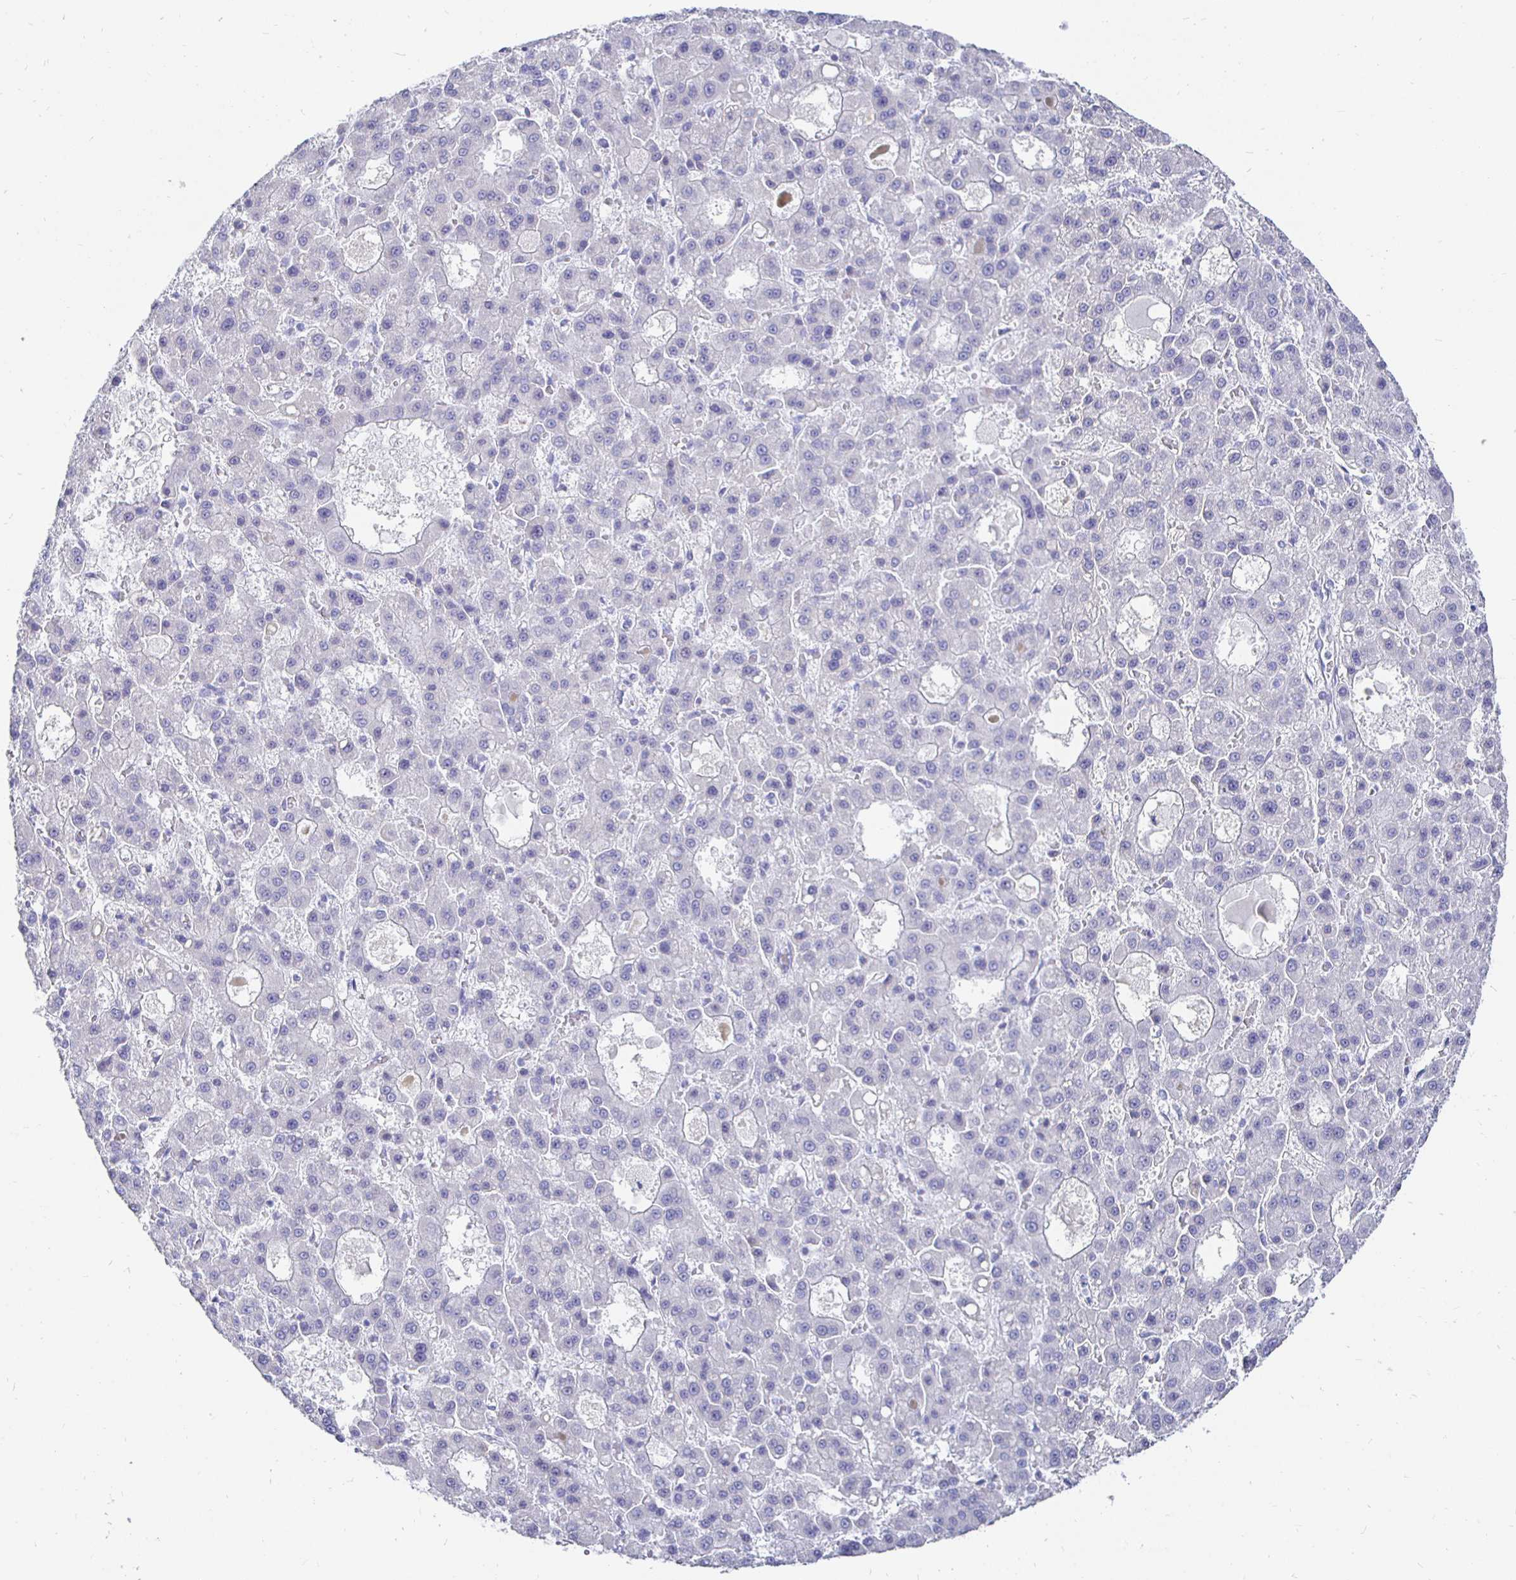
{"staining": {"intensity": "negative", "quantity": "none", "location": "none"}, "tissue": "liver cancer", "cell_type": "Tumor cells", "image_type": "cancer", "snomed": [{"axis": "morphology", "description": "Carcinoma, Hepatocellular, NOS"}, {"axis": "topography", "description": "Liver"}], "caption": "Tumor cells show no significant expression in hepatocellular carcinoma (liver).", "gene": "CR2", "patient": {"sex": "male", "age": 70}}